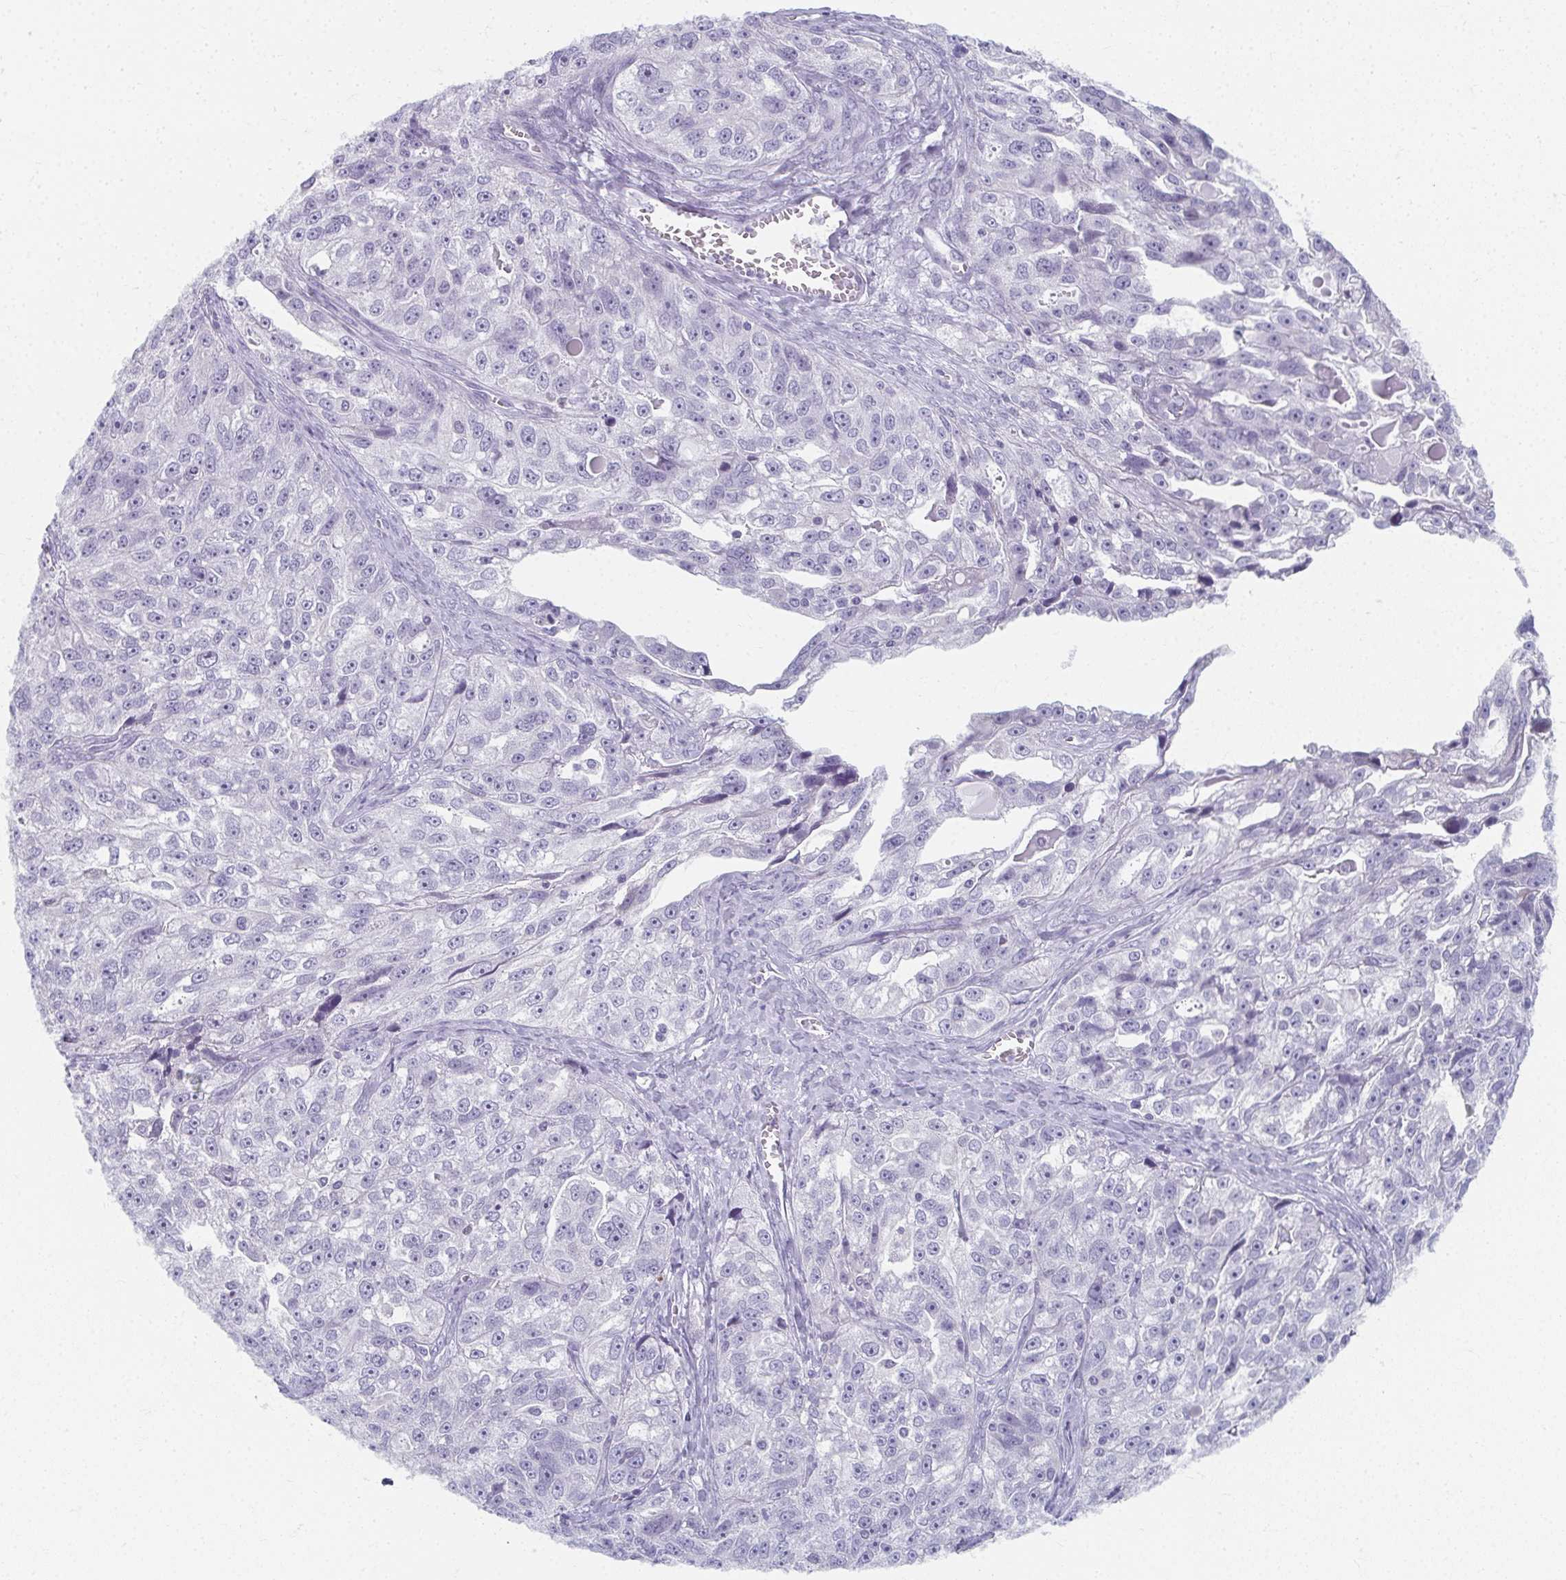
{"staining": {"intensity": "negative", "quantity": "none", "location": "none"}, "tissue": "ovarian cancer", "cell_type": "Tumor cells", "image_type": "cancer", "snomed": [{"axis": "morphology", "description": "Cystadenocarcinoma, serous, NOS"}, {"axis": "topography", "description": "Ovary"}], "caption": "Tumor cells are negative for brown protein staining in ovarian cancer.", "gene": "CAMKV", "patient": {"sex": "female", "age": 51}}